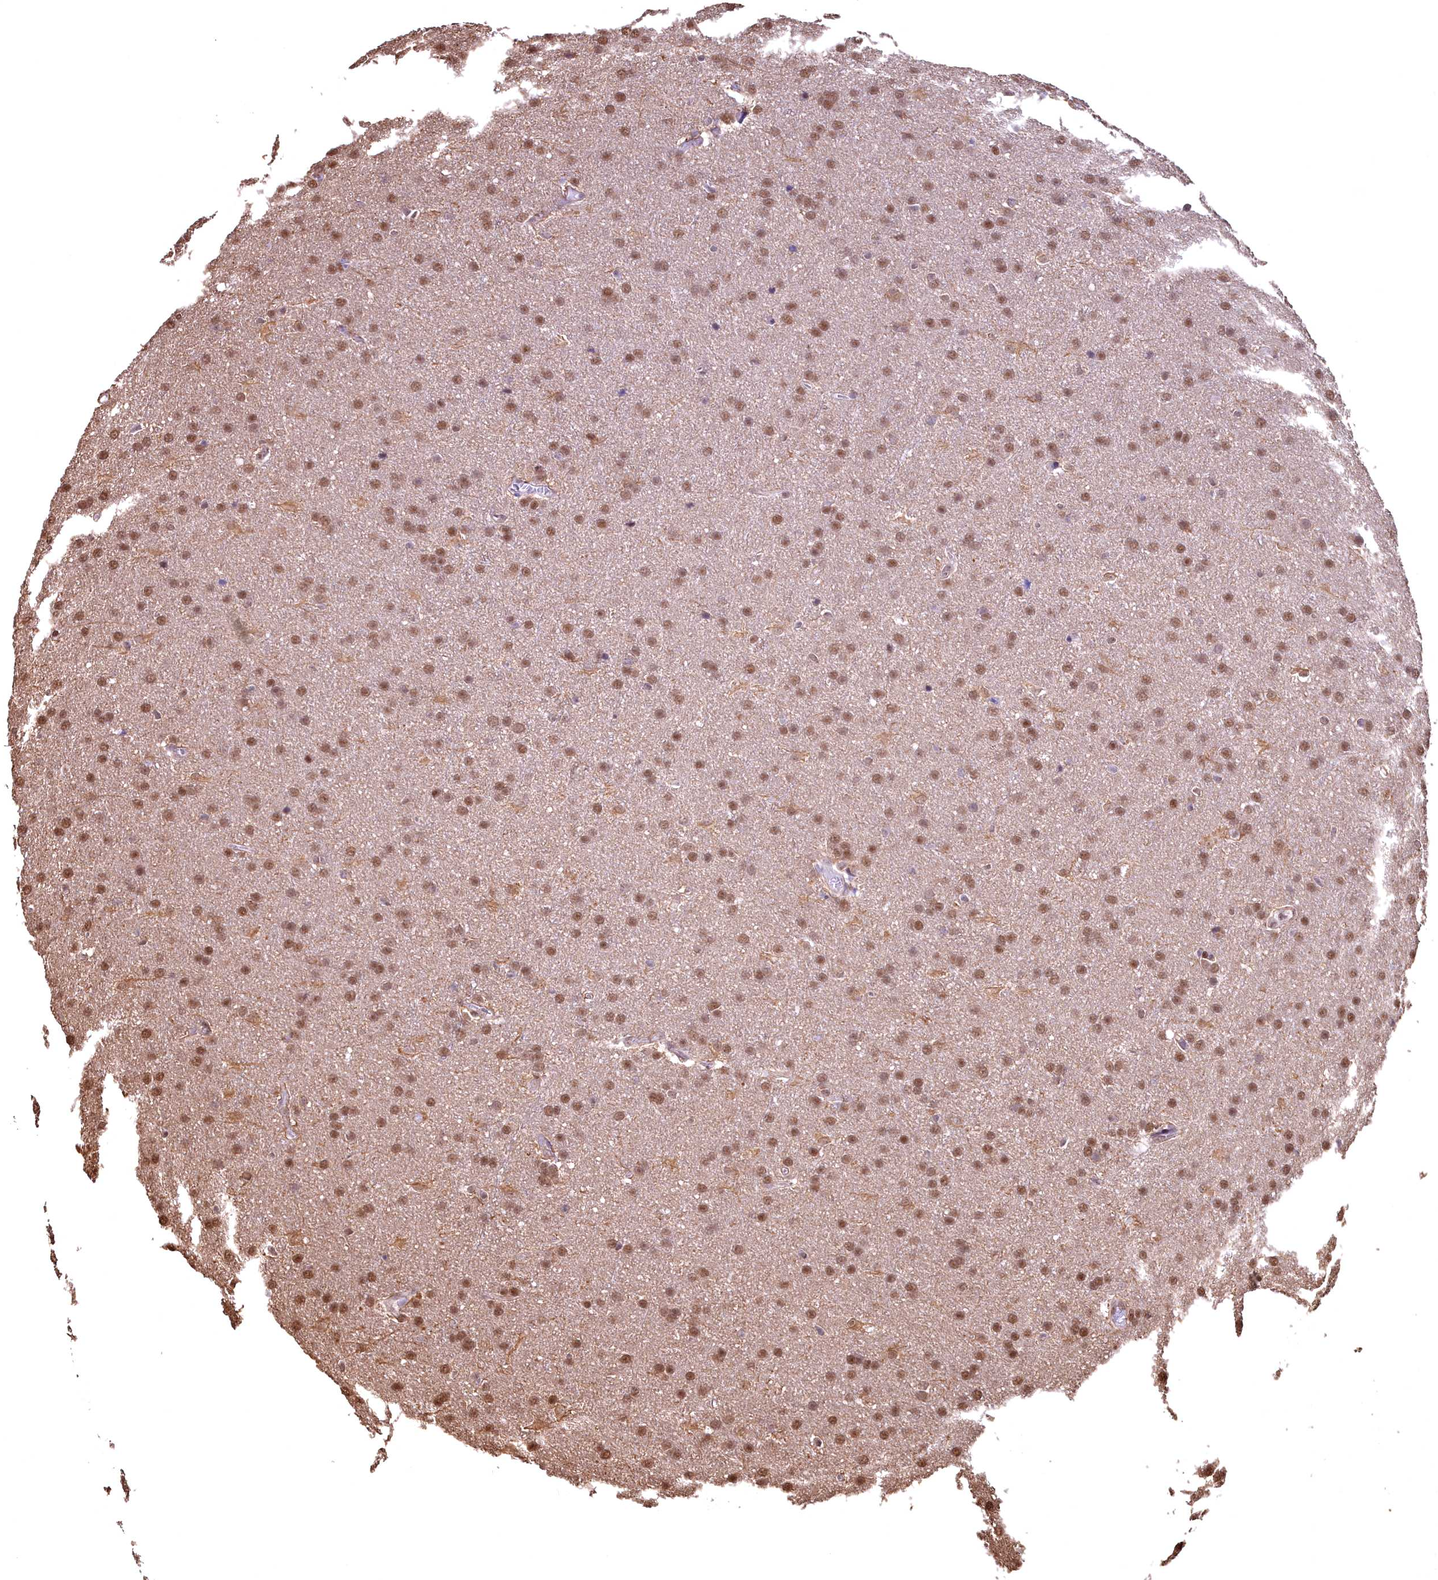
{"staining": {"intensity": "moderate", "quantity": ">75%", "location": "cytoplasmic/membranous,nuclear"}, "tissue": "glioma", "cell_type": "Tumor cells", "image_type": "cancer", "snomed": [{"axis": "morphology", "description": "Glioma, malignant, Low grade"}, {"axis": "topography", "description": "Brain"}], "caption": "An IHC image of neoplastic tissue is shown. Protein staining in brown highlights moderate cytoplasmic/membranous and nuclear positivity in malignant glioma (low-grade) within tumor cells. The protein of interest is shown in brown color, while the nuclei are stained blue.", "gene": "GAPDH", "patient": {"sex": "female", "age": 32}}